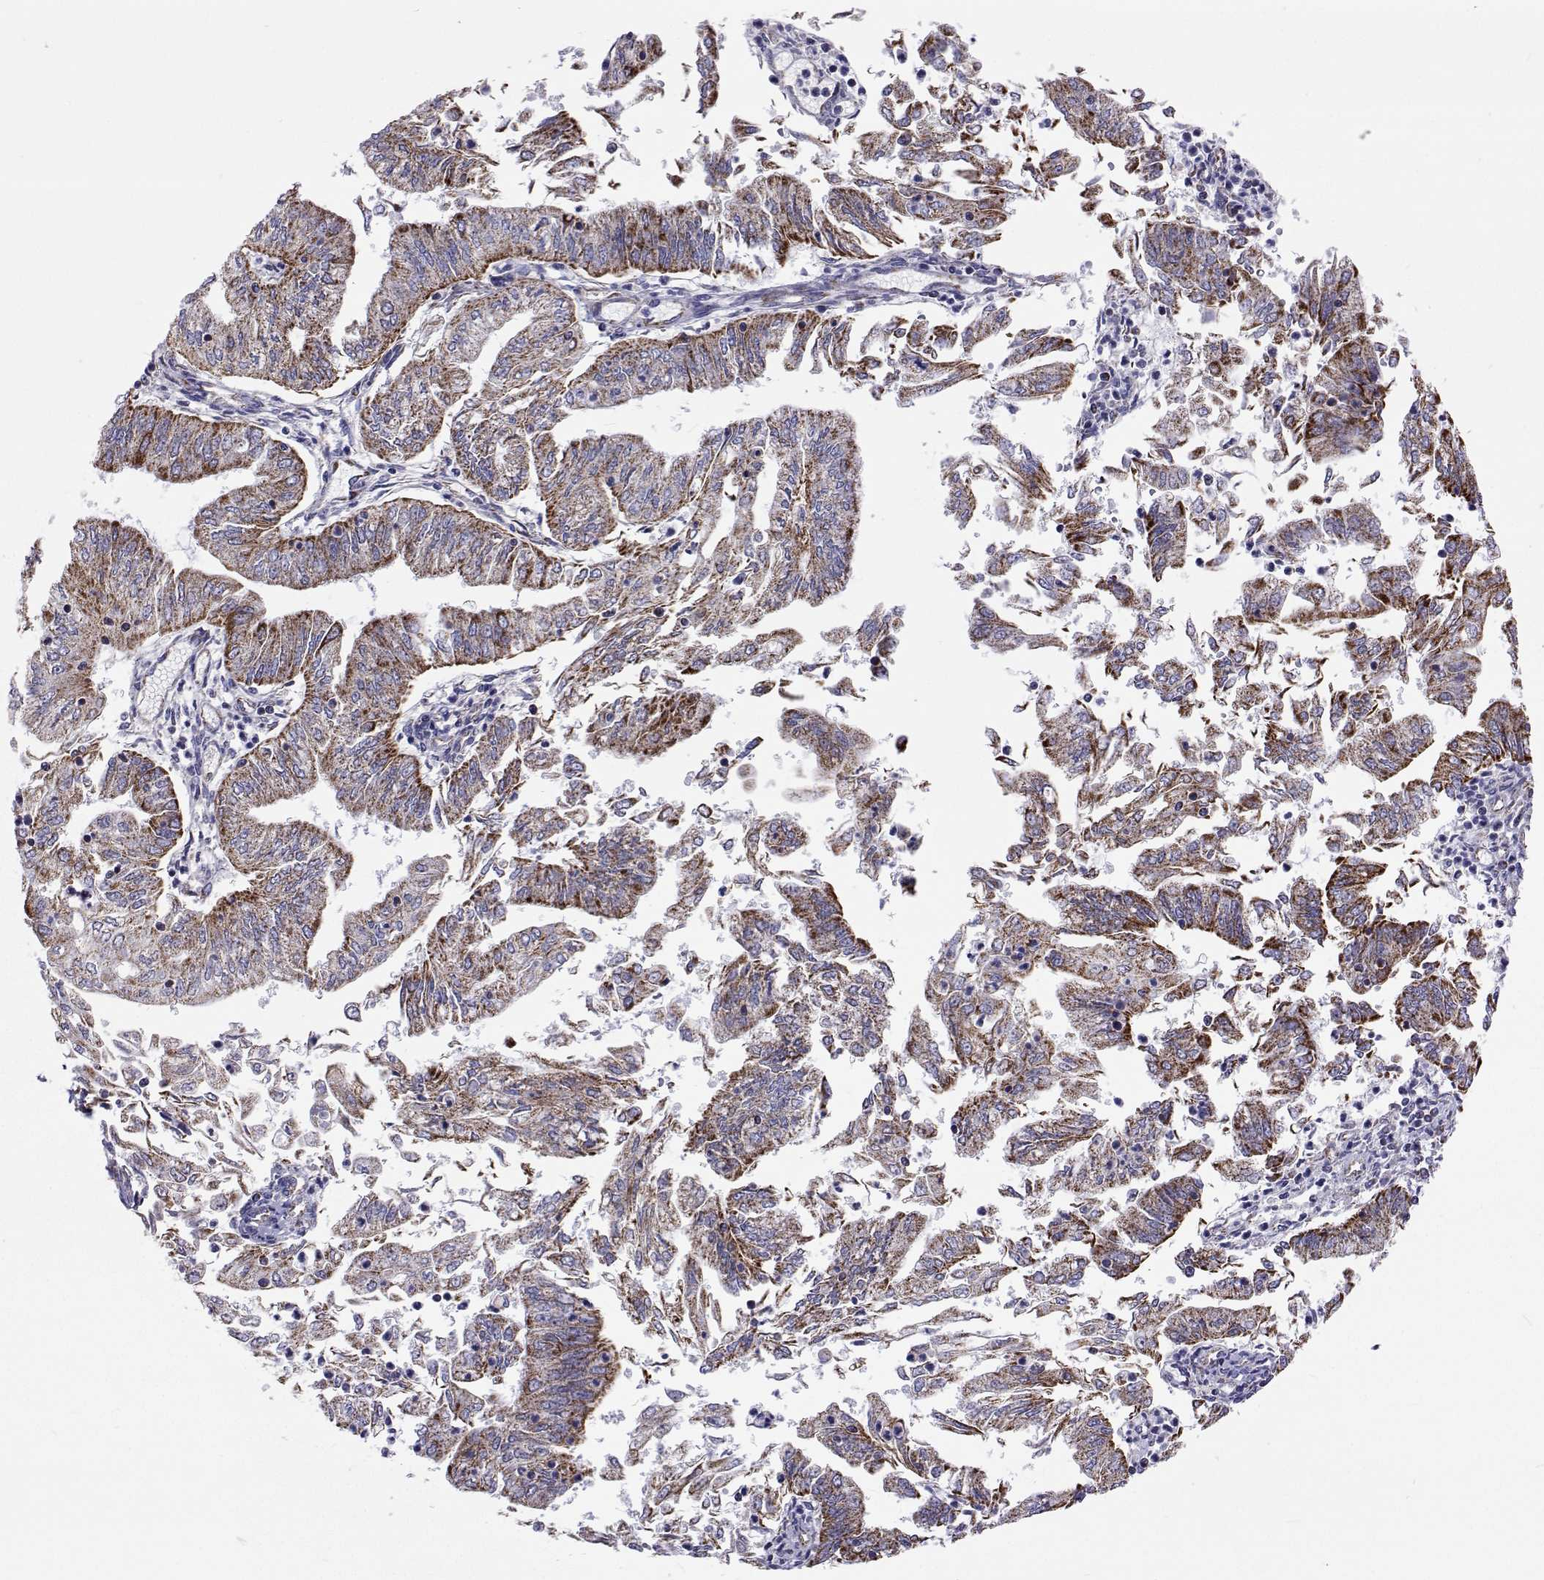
{"staining": {"intensity": "strong", "quantity": "25%-75%", "location": "cytoplasmic/membranous"}, "tissue": "endometrial cancer", "cell_type": "Tumor cells", "image_type": "cancer", "snomed": [{"axis": "morphology", "description": "Adenocarcinoma, NOS"}, {"axis": "topography", "description": "Endometrium"}], "caption": "A high-resolution micrograph shows immunohistochemistry (IHC) staining of endometrial adenocarcinoma, which displays strong cytoplasmic/membranous staining in approximately 25%-75% of tumor cells.", "gene": "MCCC2", "patient": {"sex": "female", "age": 55}}